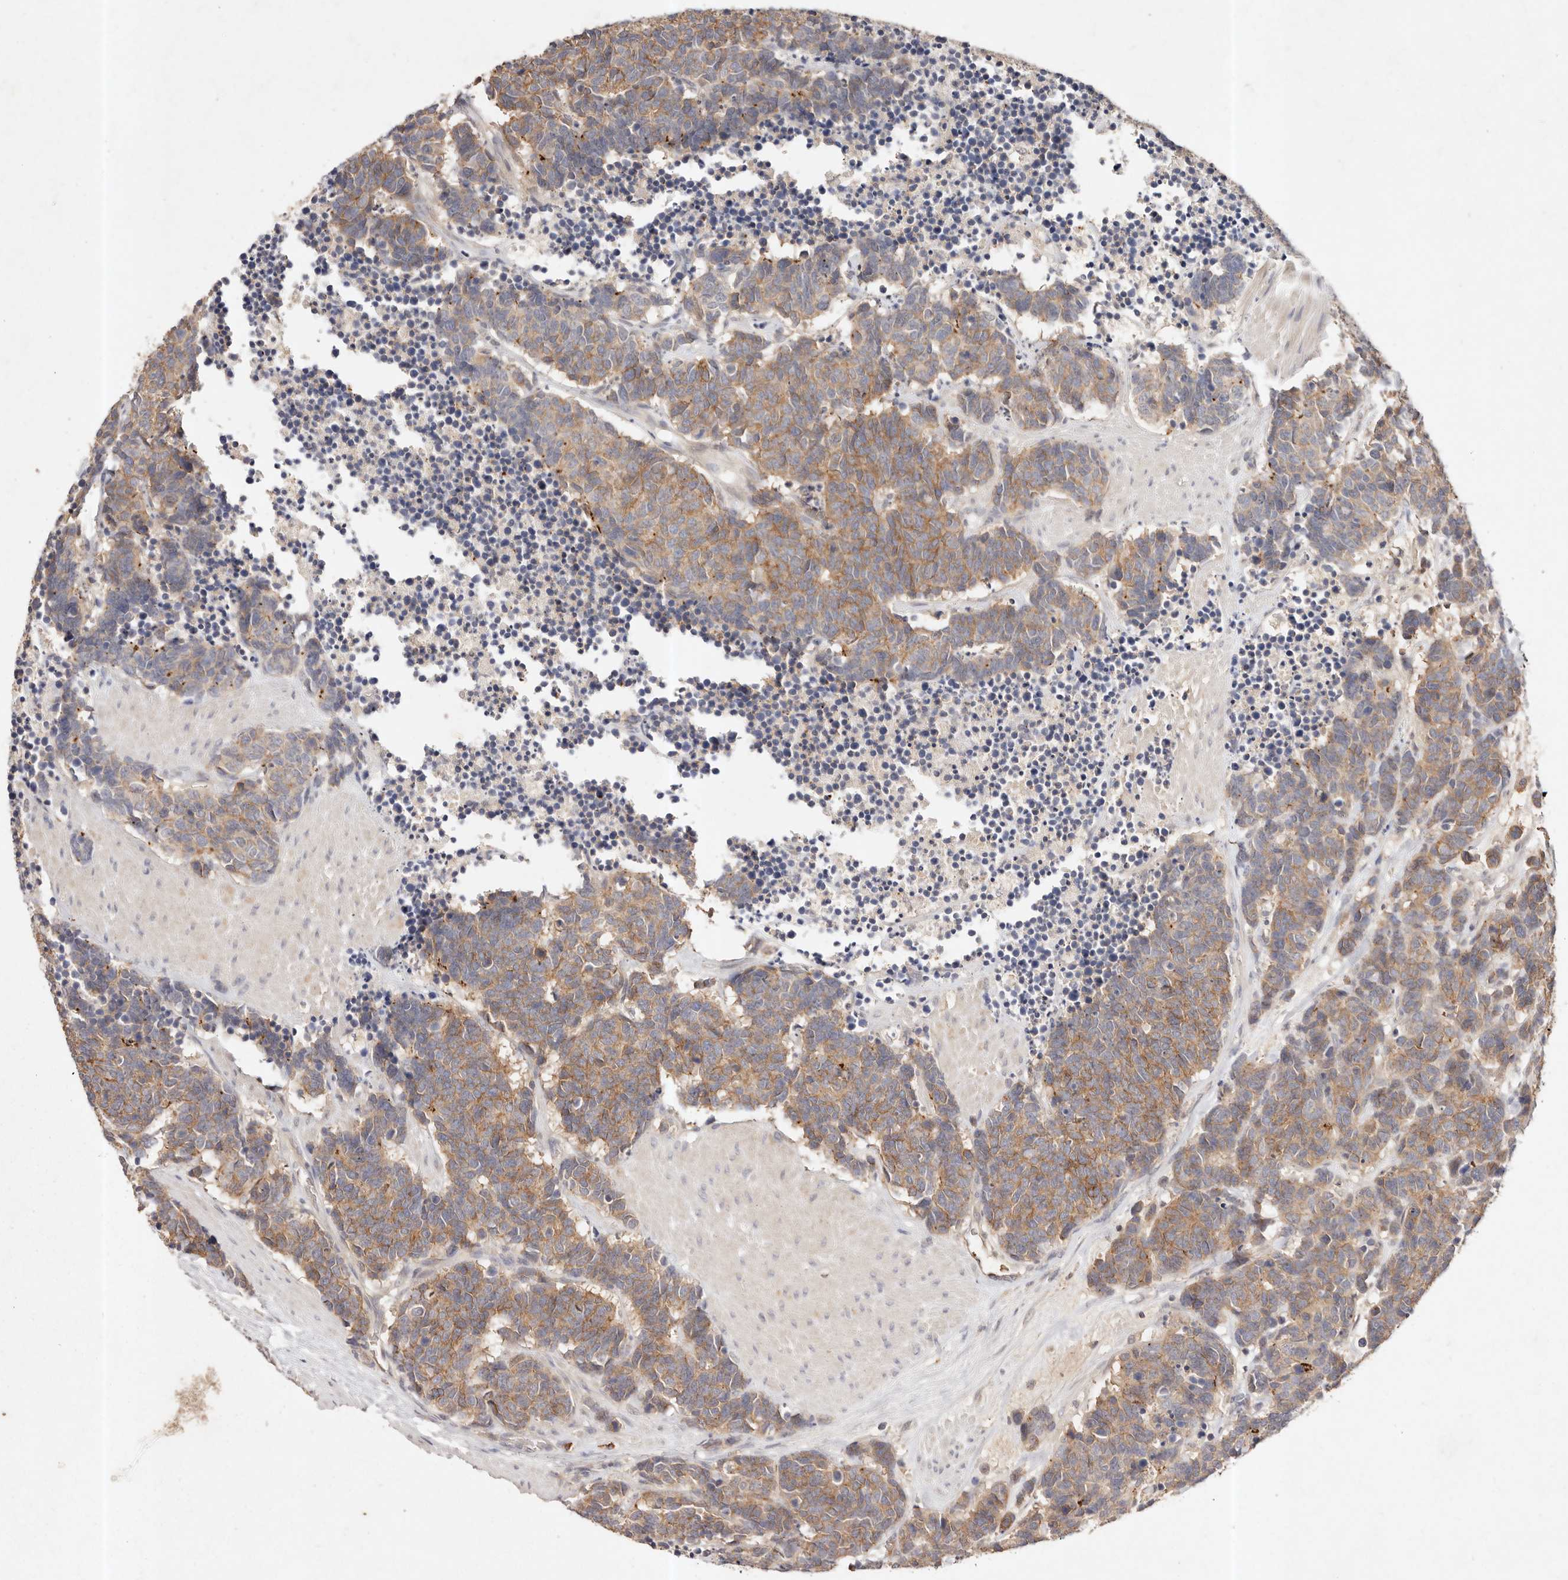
{"staining": {"intensity": "moderate", "quantity": ">75%", "location": "cytoplasmic/membranous"}, "tissue": "carcinoid", "cell_type": "Tumor cells", "image_type": "cancer", "snomed": [{"axis": "morphology", "description": "Carcinoma, NOS"}, {"axis": "morphology", "description": "Carcinoid, malignant, NOS"}, {"axis": "topography", "description": "Urinary bladder"}], "caption": "Carcinoid tissue displays moderate cytoplasmic/membranous expression in approximately >75% of tumor cells, visualized by immunohistochemistry.", "gene": "CXADR", "patient": {"sex": "male", "age": 57}}